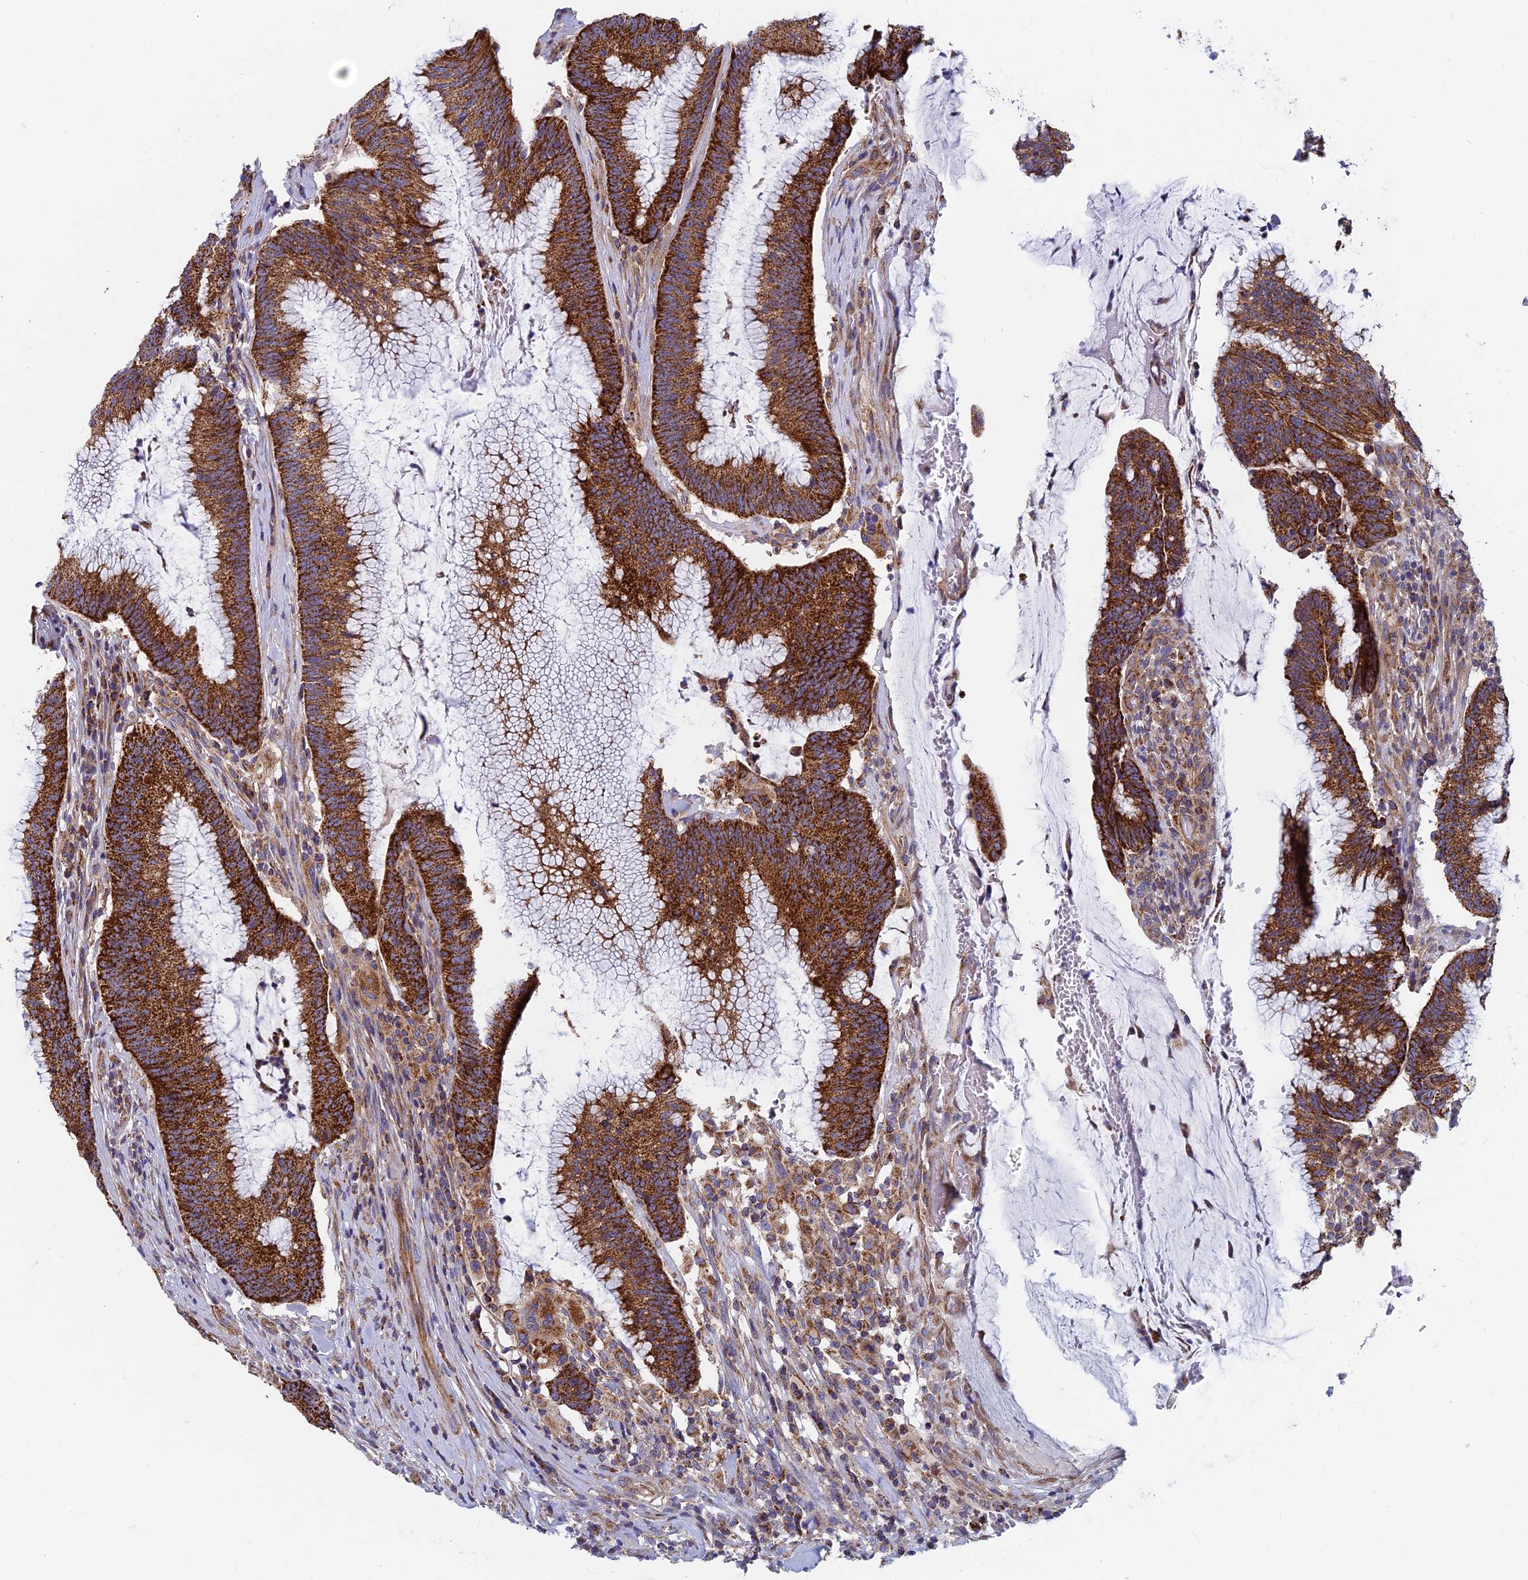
{"staining": {"intensity": "strong", "quantity": ">75%", "location": "cytoplasmic/membranous"}, "tissue": "colorectal cancer", "cell_type": "Tumor cells", "image_type": "cancer", "snomed": [{"axis": "morphology", "description": "Adenocarcinoma, NOS"}, {"axis": "topography", "description": "Rectum"}], "caption": "Strong cytoplasmic/membranous expression for a protein is present in approximately >75% of tumor cells of adenocarcinoma (colorectal) using immunohistochemistry (IHC).", "gene": "MRPS9", "patient": {"sex": "female", "age": 77}}